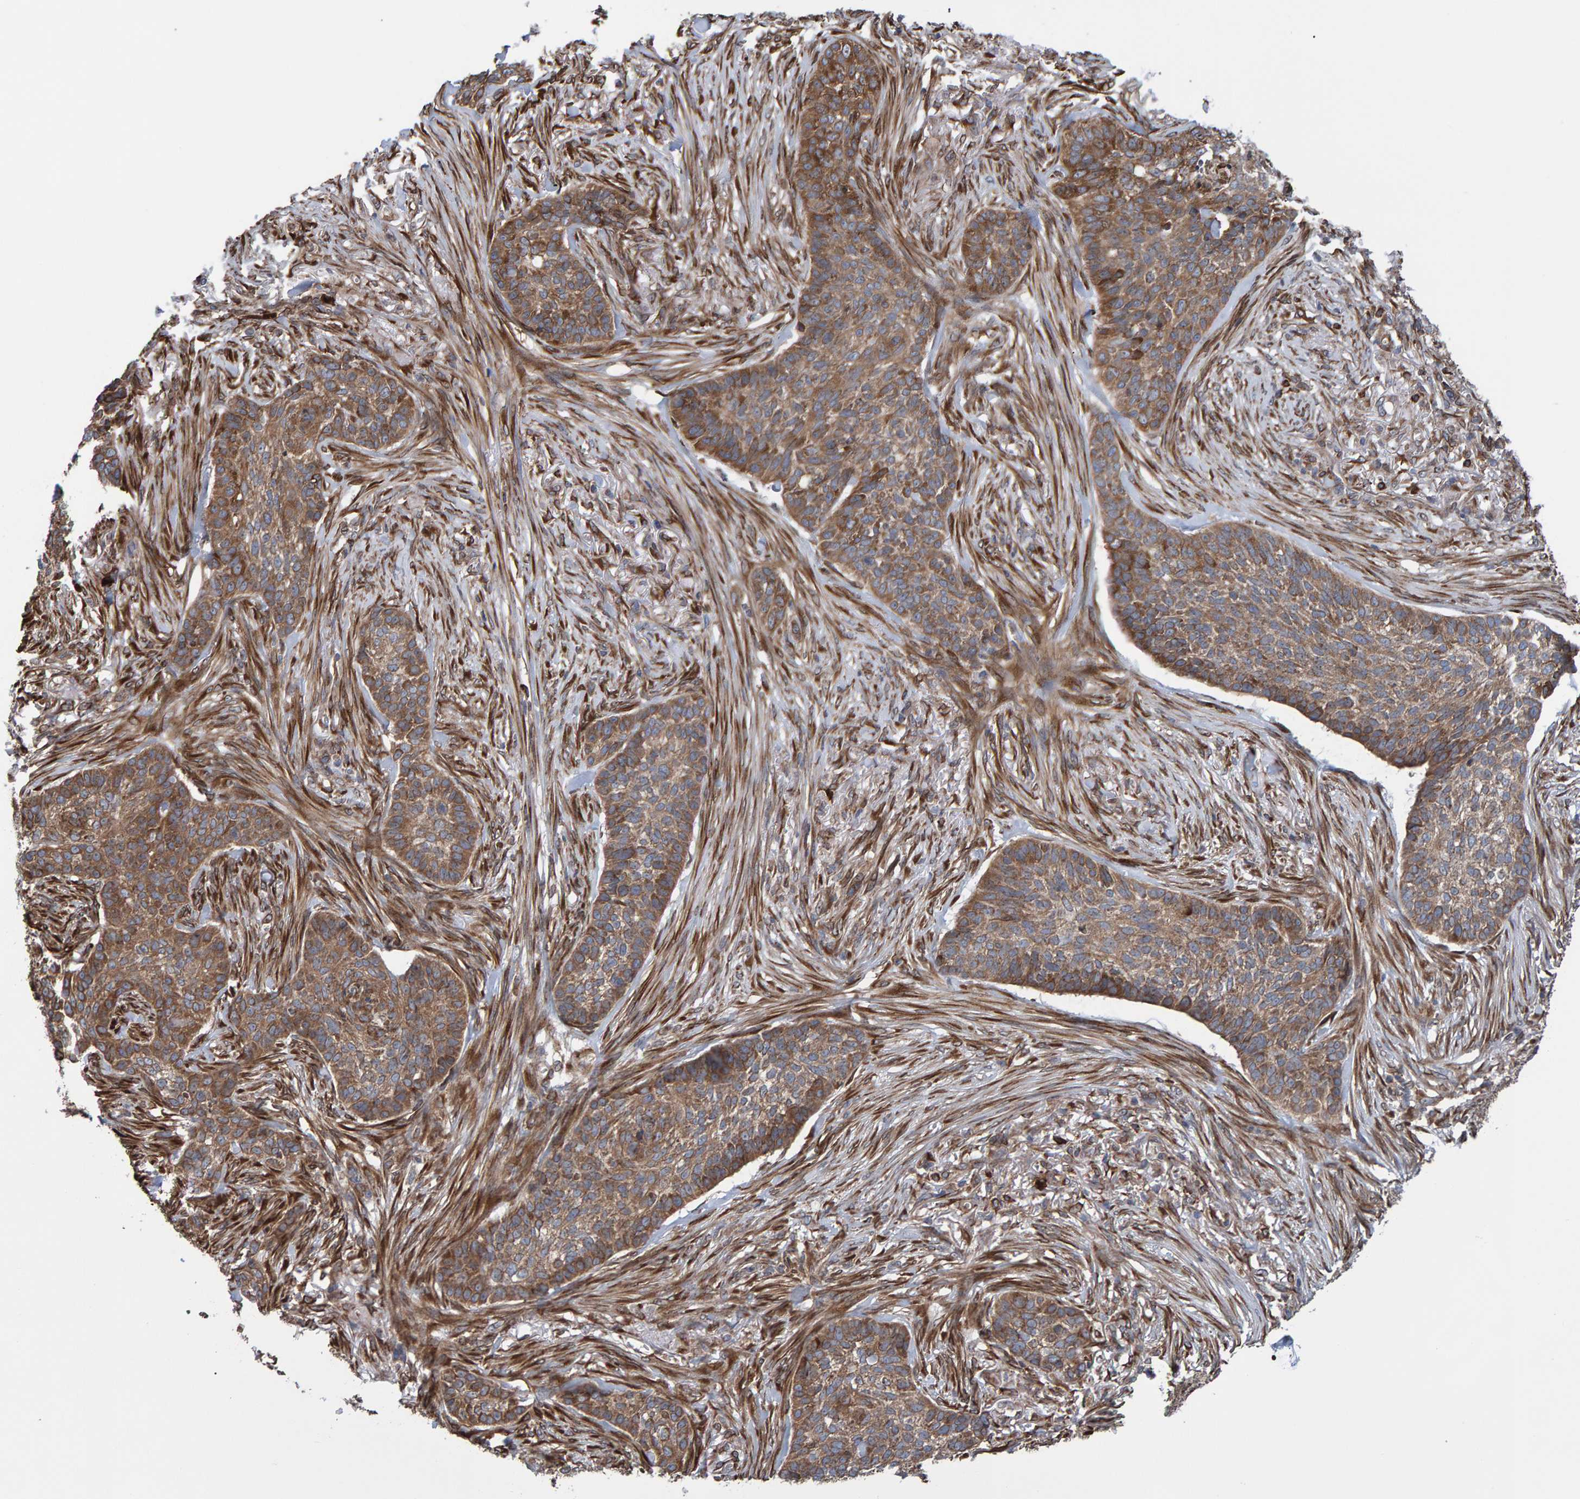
{"staining": {"intensity": "moderate", "quantity": ">75%", "location": "cytoplasmic/membranous"}, "tissue": "skin cancer", "cell_type": "Tumor cells", "image_type": "cancer", "snomed": [{"axis": "morphology", "description": "Basal cell carcinoma"}, {"axis": "topography", "description": "Skin"}], "caption": "Brown immunohistochemical staining in human skin cancer (basal cell carcinoma) displays moderate cytoplasmic/membranous expression in about >75% of tumor cells.", "gene": "FAM117A", "patient": {"sex": "male", "age": 85}}